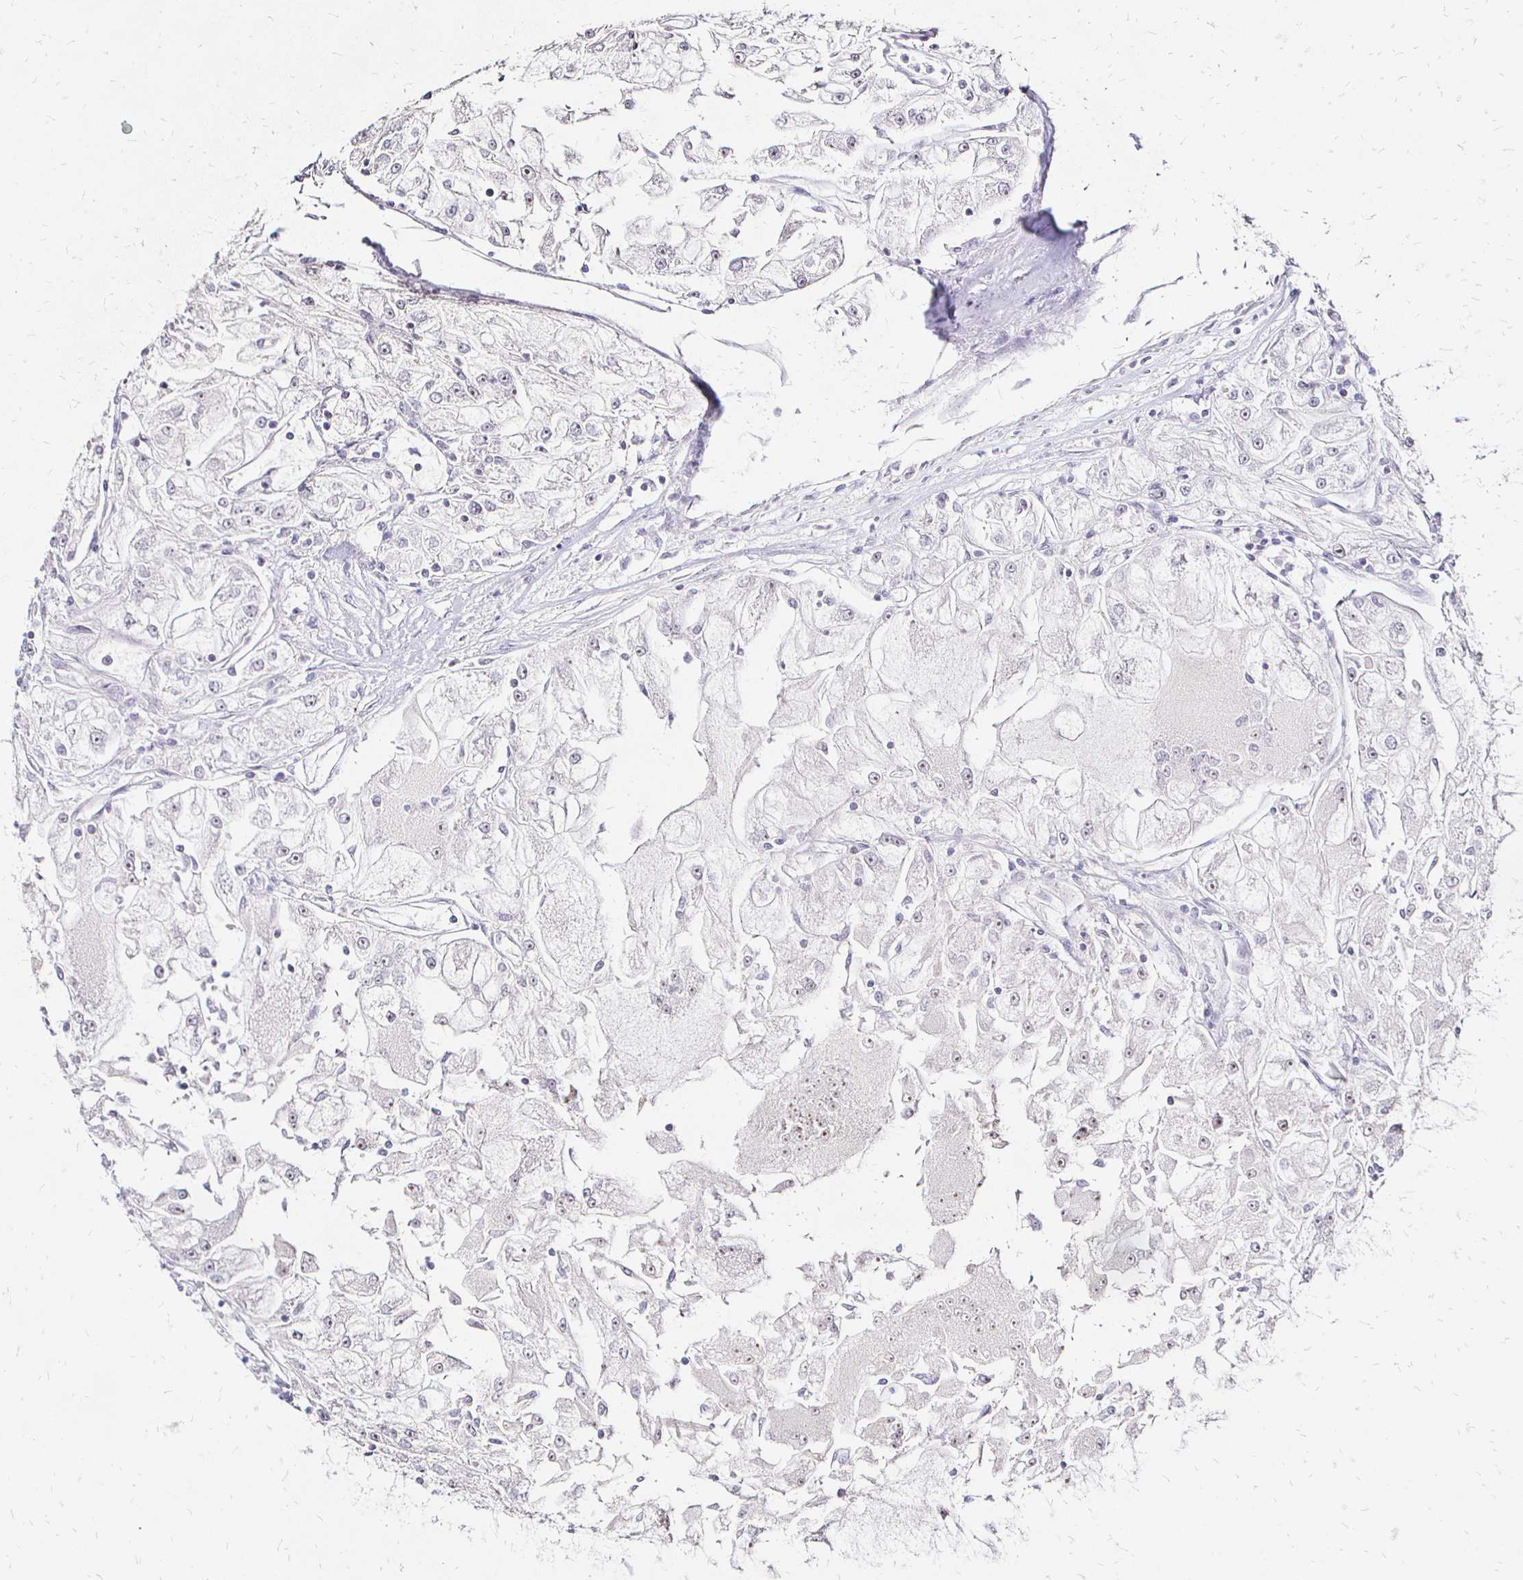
{"staining": {"intensity": "negative", "quantity": "none", "location": "none"}, "tissue": "renal cancer", "cell_type": "Tumor cells", "image_type": "cancer", "snomed": [{"axis": "morphology", "description": "Adenocarcinoma, NOS"}, {"axis": "topography", "description": "Kidney"}], "caption": "This photomicrograph is of renal adenocarcinoma stained with immunohistochemistry (IHC) to label a protein in brown with the nuclei are counter-stained blue. There is no positivity in tumor cells.", "gene": "SIN3A", "patient": {"sex": "female", "age": 72}}